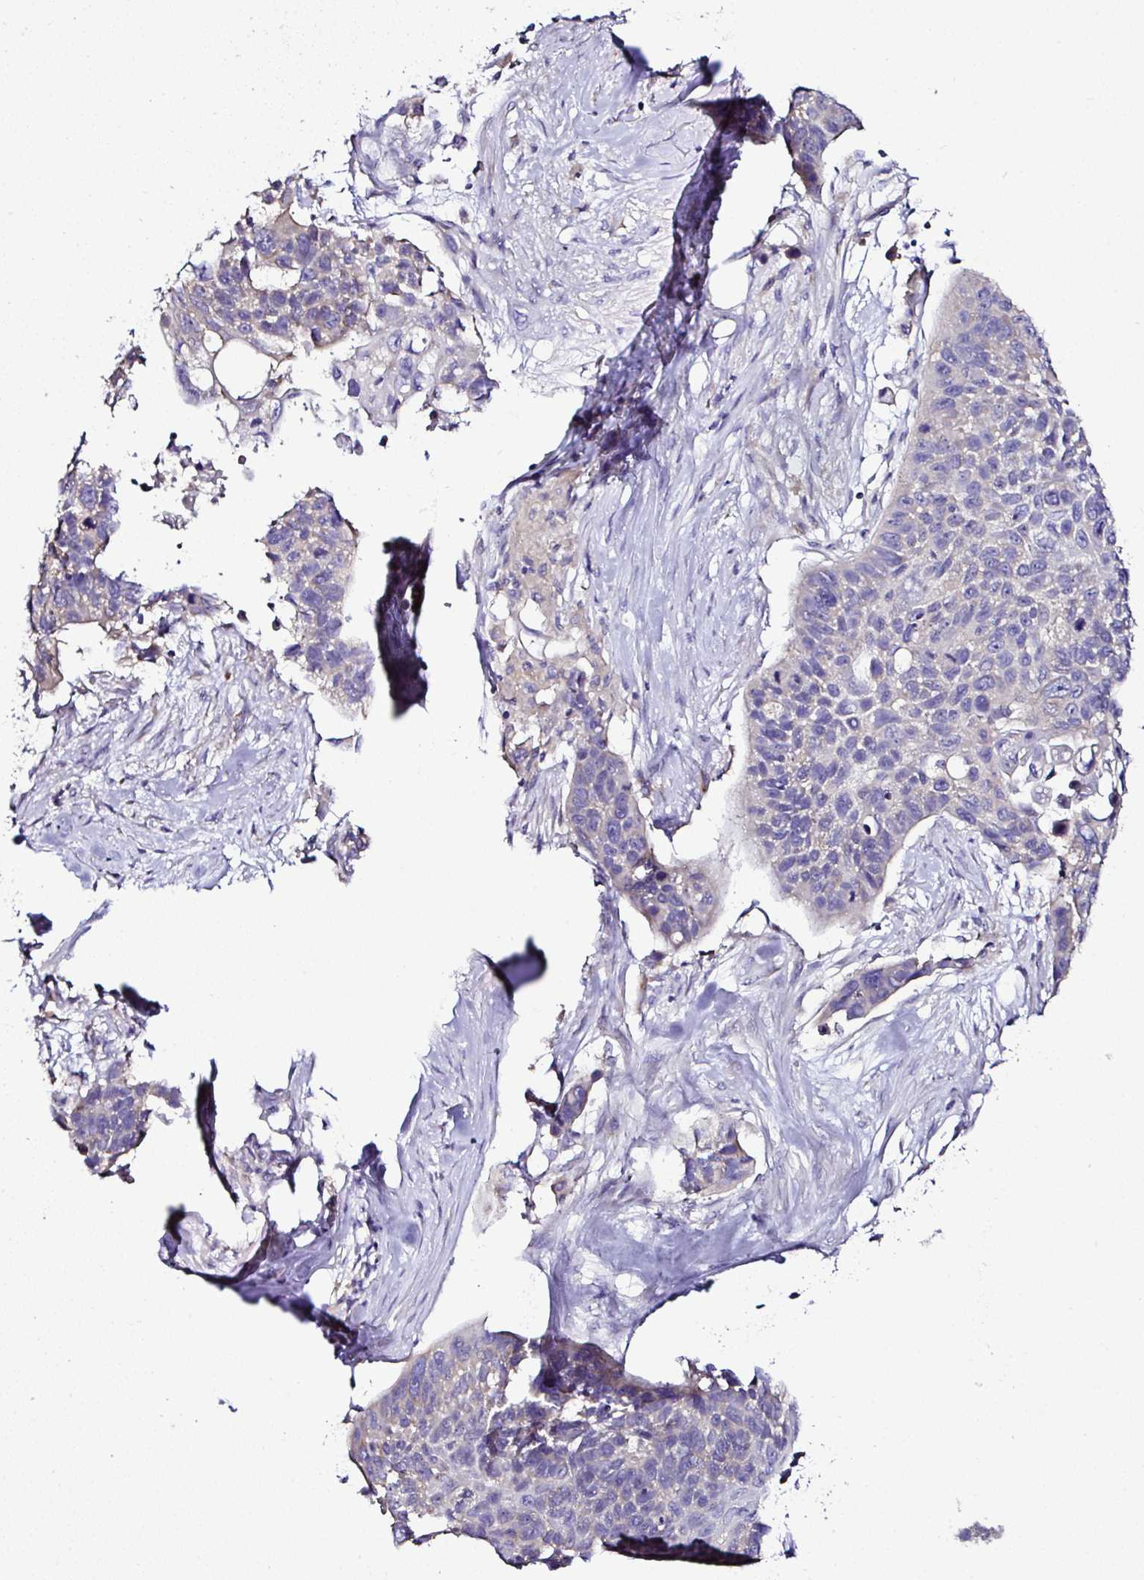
{"staining": {"intensity": "weak", "quantity": "<25%", "location": "cytoplasmic/membranous"}, "tissue": "lung cancer", "cell_type": "Tumor cells", "image_type": "cancer", "snomed": [{"axis": "morphology", "description": "Squamous cell carcinoma, NOS"}, {"axis": "topography", "description": "Lung"}], "caption": "High power microscopy histopathology image of an immunohistochemistry histopathology image of lung squamous cell carcinoma, revealing no significant positivity in tumor cells. The staining was performed using DAB (3,3'-diaminobenzidine) to visualize the protein expression in brown, while the nuclei were stained in blue with hematoxylin (Magnification: 20x).", "gene": "OR4P4", "patient": {"sex": "male", "age": 62}}